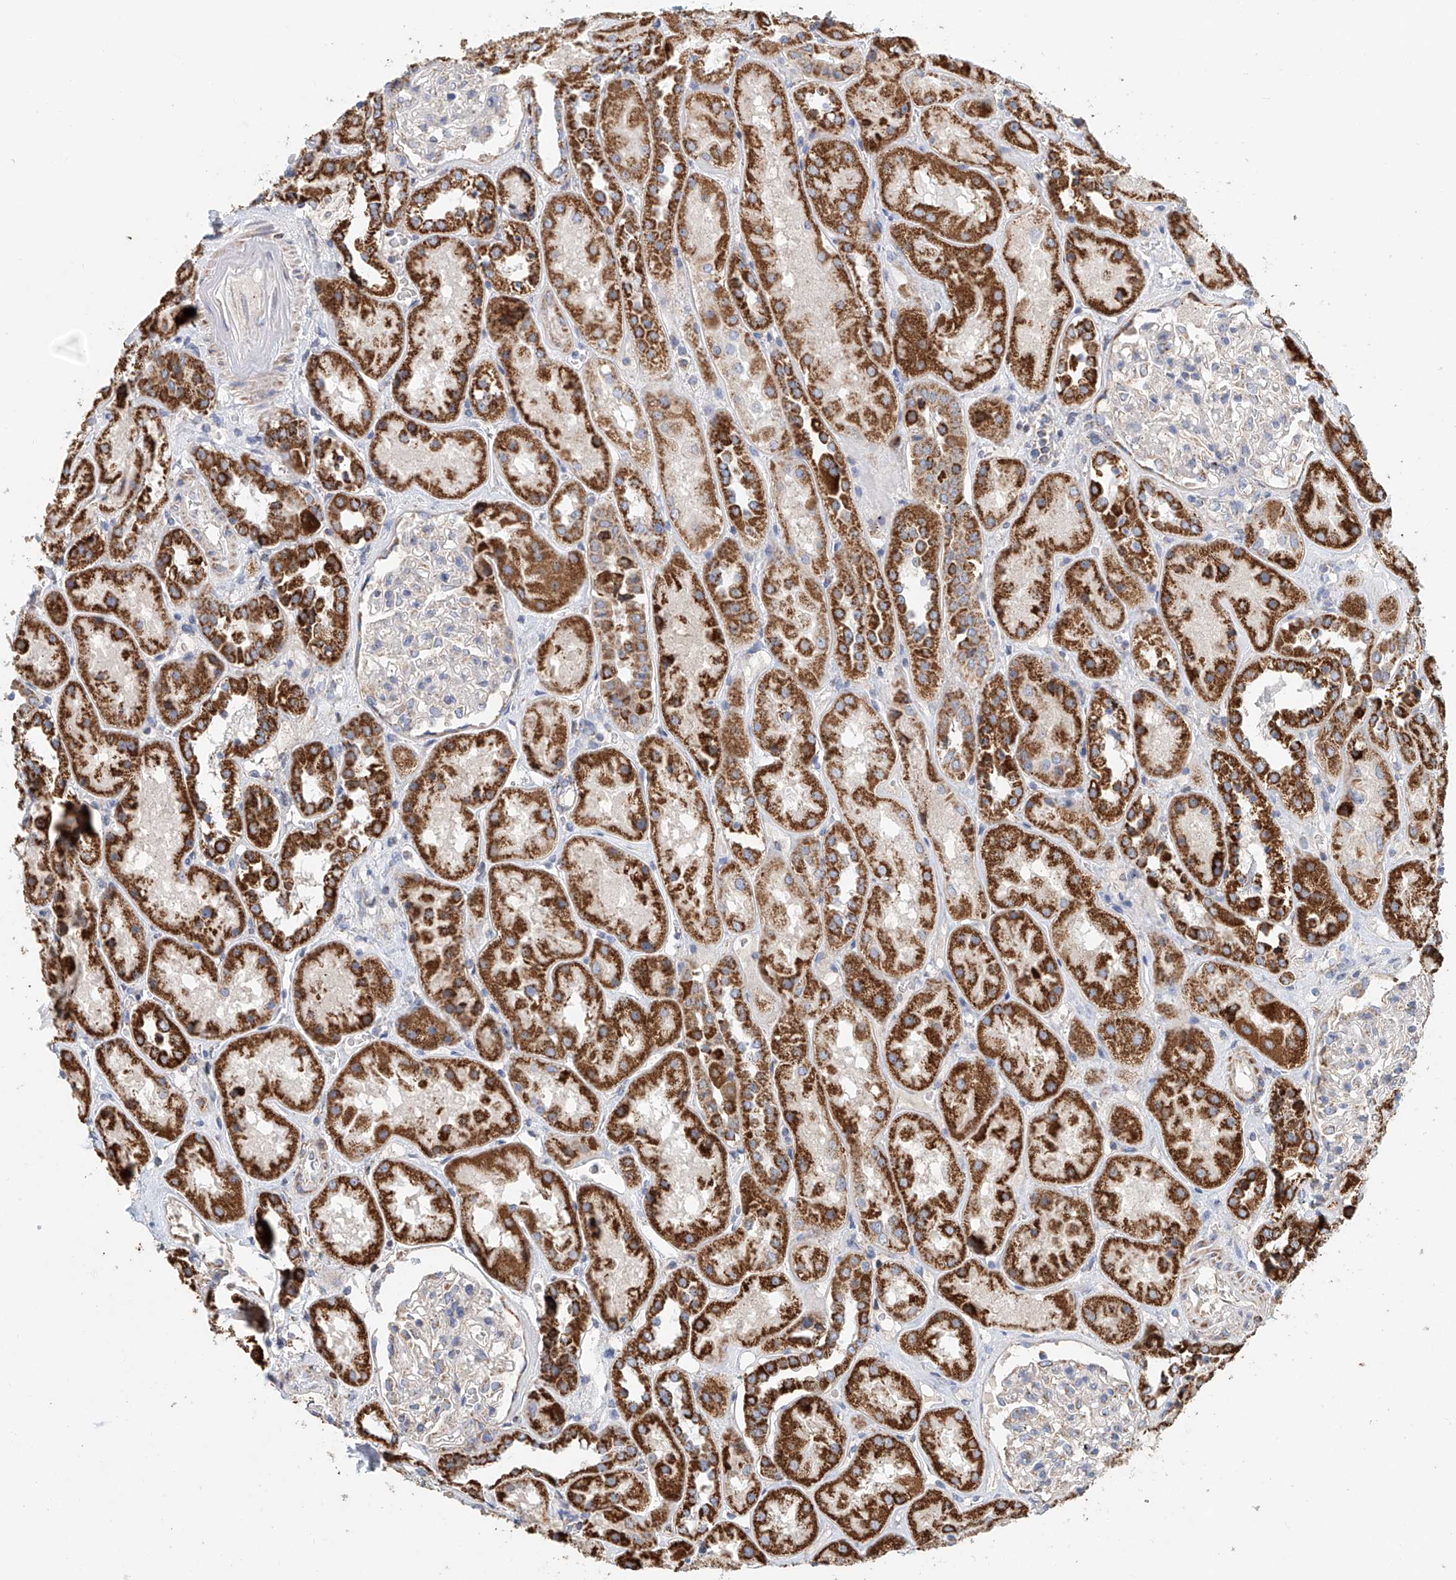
{"staining": {"intensity": "moderate", "quantity": "<25%", "location": "cytoplasmic/membranous"}, "tissue": "kidney", "cell_type": "Cells in glomeruli", "image_type": "normal", "snomed": [{"axis": "morphology", "description": "Normal tissue, NOS"}, {"axis": "topography", "description": "Kidney"}], "caption": "Cells in glomeruli reveal moderate cytoplasmic/membranous positivity in about <25% of cells in benign kidney.", "gene": "MCL1", "patient": {"sex": "male", "age": 70}}